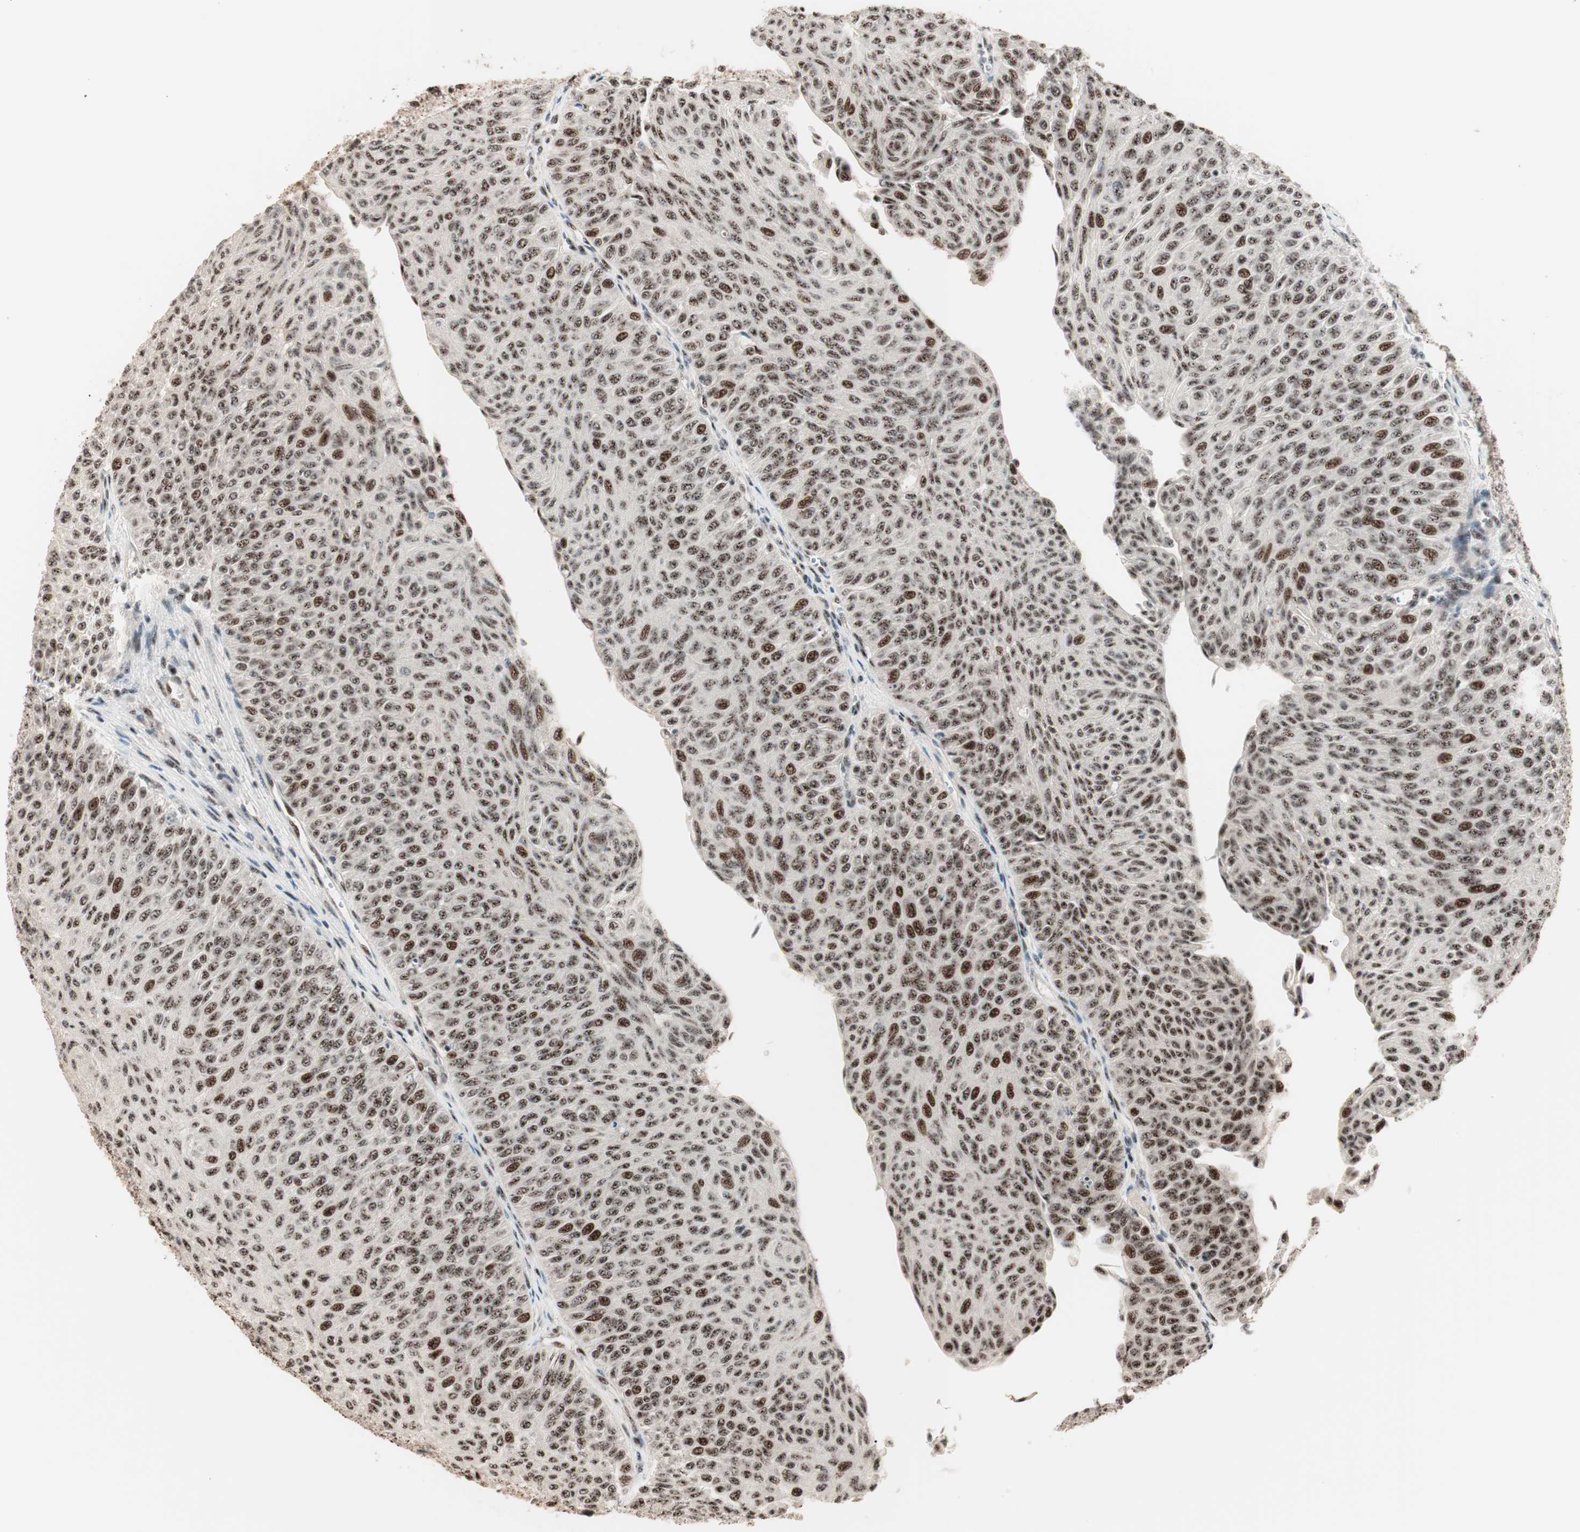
{"staining": {"intensity": "strong", "quantity": ">75%", "location": "nuclear"}, "tissue": "urothelial cancer", "cell_type": "Tumor cells", "image_type": "cancer", "snomed": [{"axis": "morphology", "description": "Urothelial carcinoma, Low grade"}, {"axis": "topography", "description": "Urinary bladder"}], "caption": "Immunohistochemistry staining of urothelial carcinoma (low-grade), which displays high levels of strong nuclear expression in approximately >75% of tumor cells indicating strong nuclear protein positivity. The staining was performed using DAB (3,3'-diaminobenzidine) (brown) for protein detection and nuclei were counterstained in hematoxylin (blue).", "gene": "NR5A2", "patient": {"sex": "male", "age": 78}}